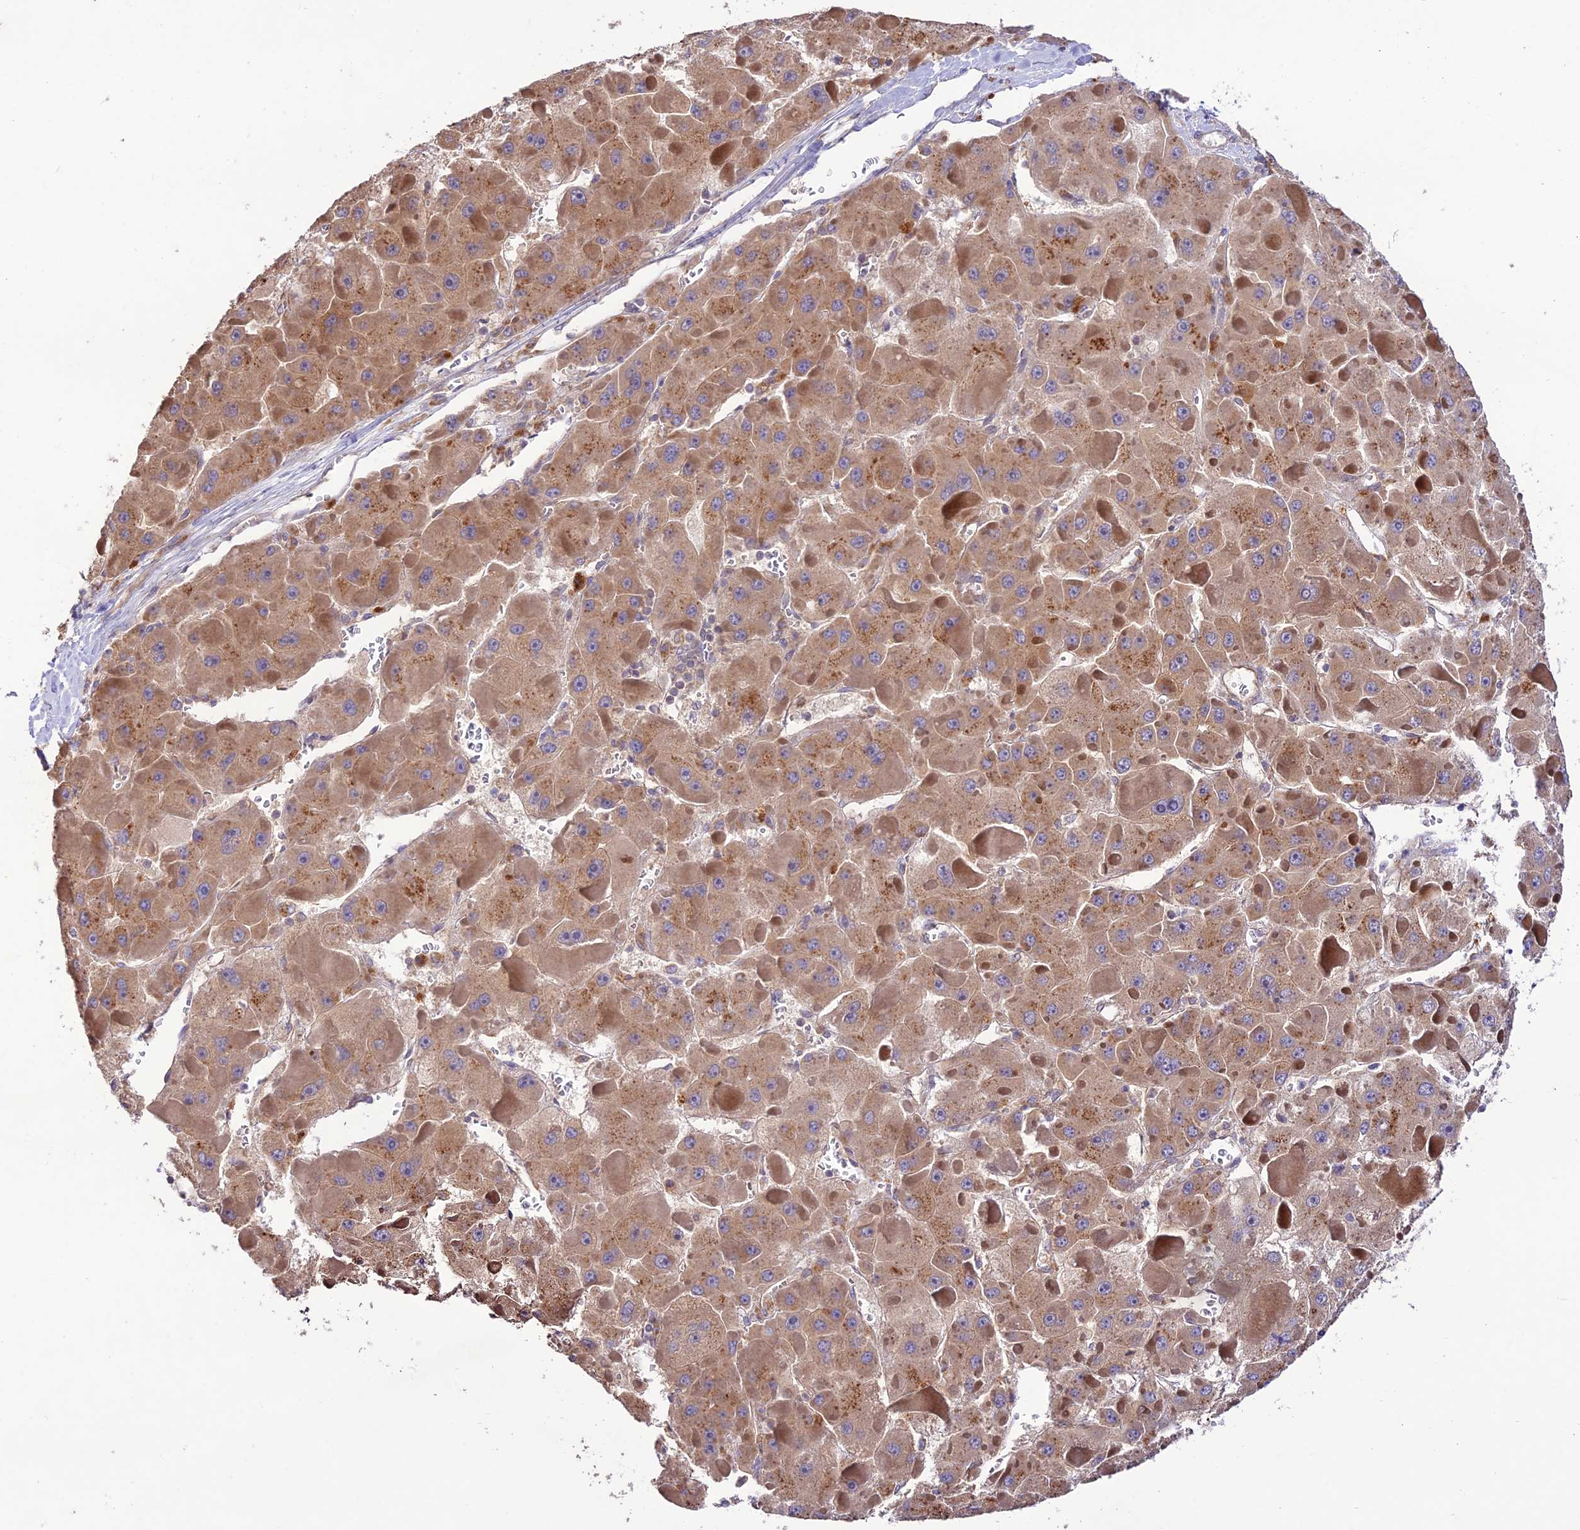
{"staining": {"intensity": "moderate", "quantity": ">75%", "location": "cytoplasmic/membranous"}, "tissue": "liver cancer", "cell_type": "Tumor cells", "image_type": "cancer", "snomed": [{"axis": "morphology", "description": "Carcinoma, Hepatocellular, NOS"}, {"axis": "topography", "description": "Liver"}], "caption": "Immunohistochemical staining of human liver cancer (hepatocellular carcinoma) reveals moderate cytoplasmic/membranous protein expression in approximately >75% of tumor cells.", "gene": "TMEM259", "patient": {"sex": "female", "age": 73}}